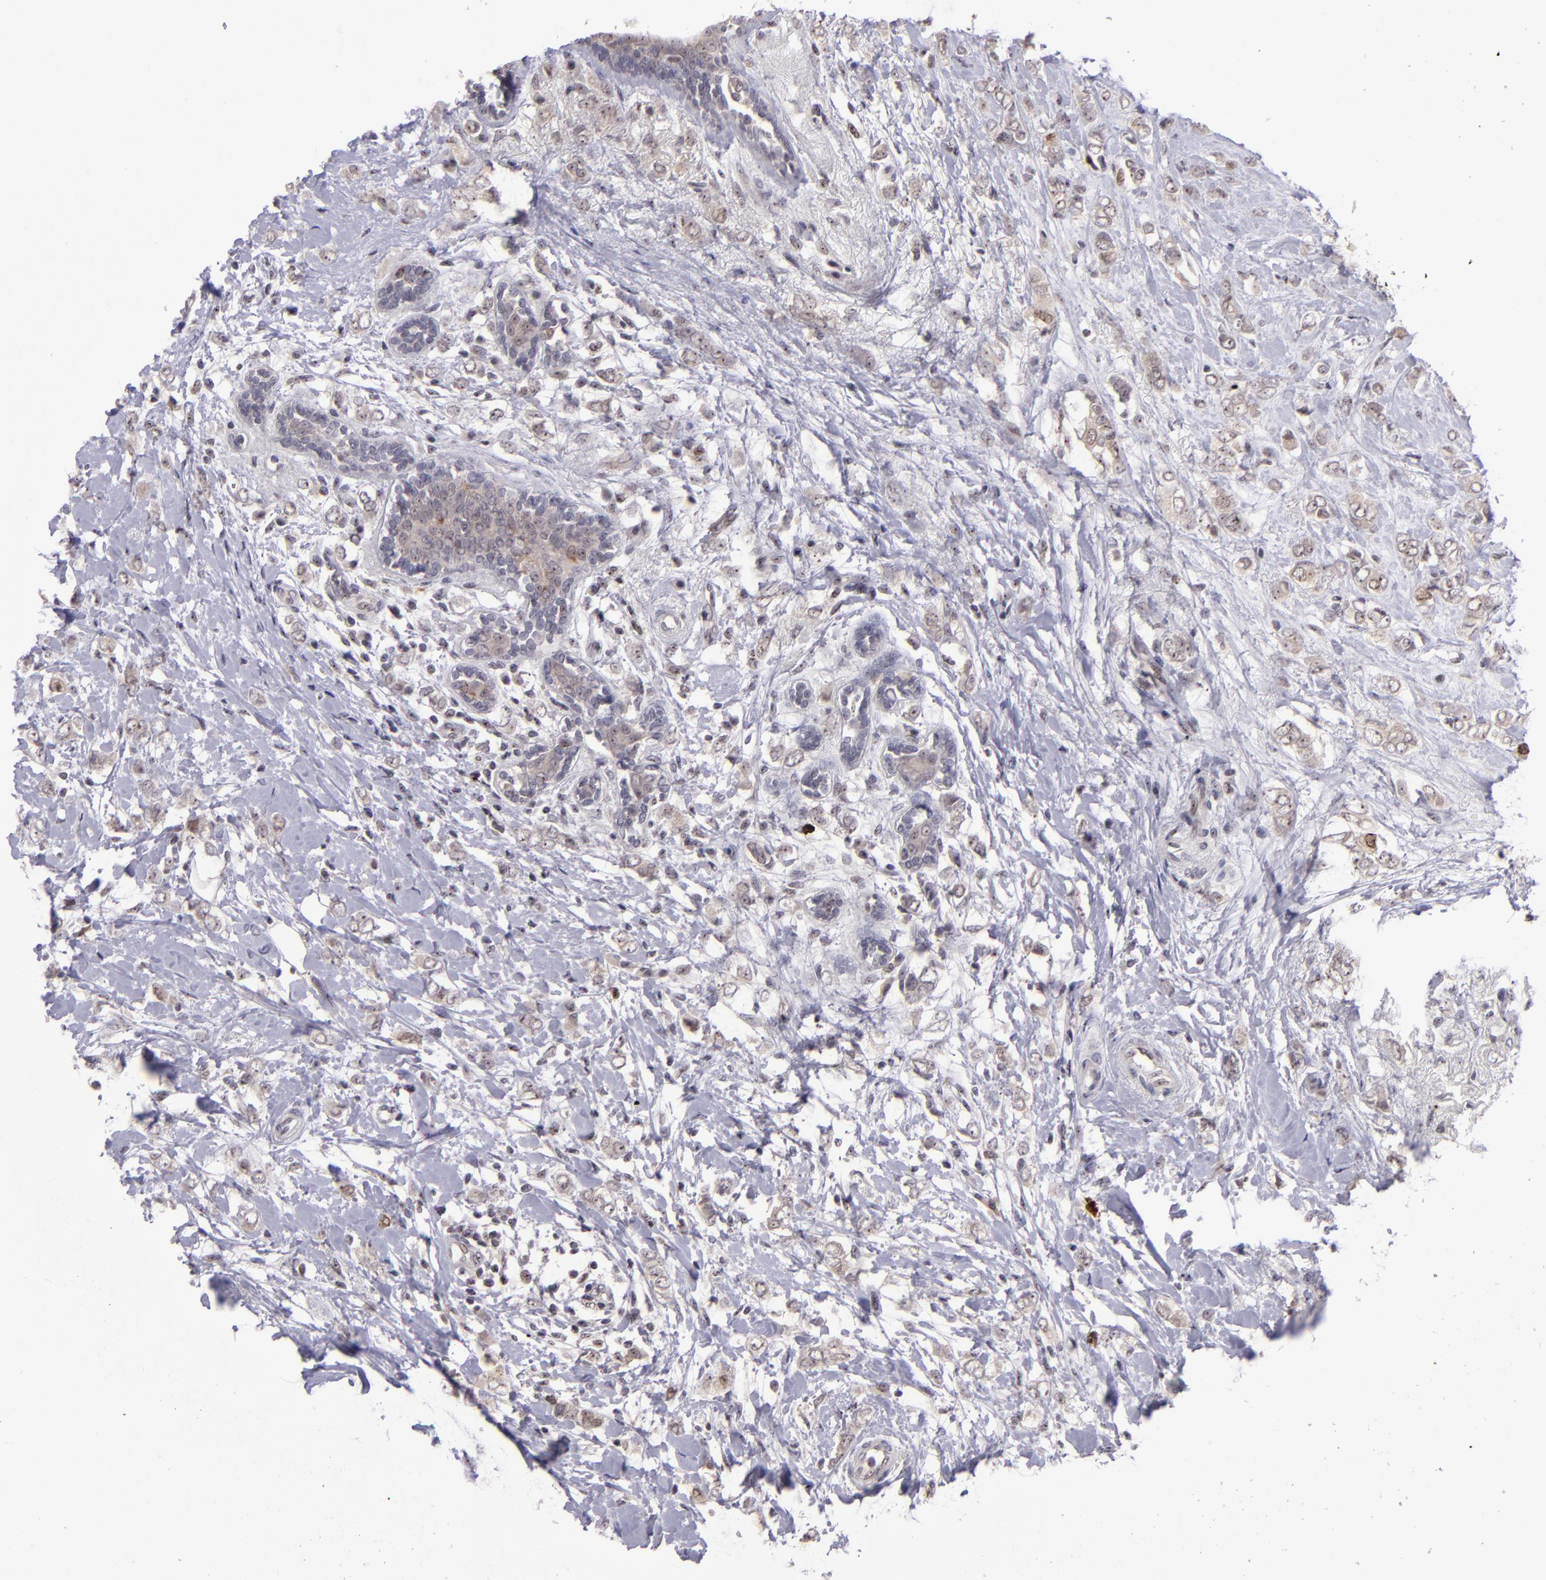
{"staining": {"intensity": "weak", "quantity": ">75%", "location": "cytoplasmic/membranous"}, "tissue": "breast cancer", "cell_type": "Tumor cells", "image_type": "cancer", "snomed": [{"axis": "morphology", "description": "Normal tissue, NOS"}, {"axis": "morphology", "description": "Lobular carcinoma"}, {"axis": "topography", "description": "Breast"}], "caption": "Immunohistochemistry photomicrograph of breast cancer stained for a protein (brown), which shows low levels of weak cytoplasmic/membranous positivity in approximately >75% of tumor cells.", "gene": "PCNX4", "patient": {"sex": "female", "age": 47}}